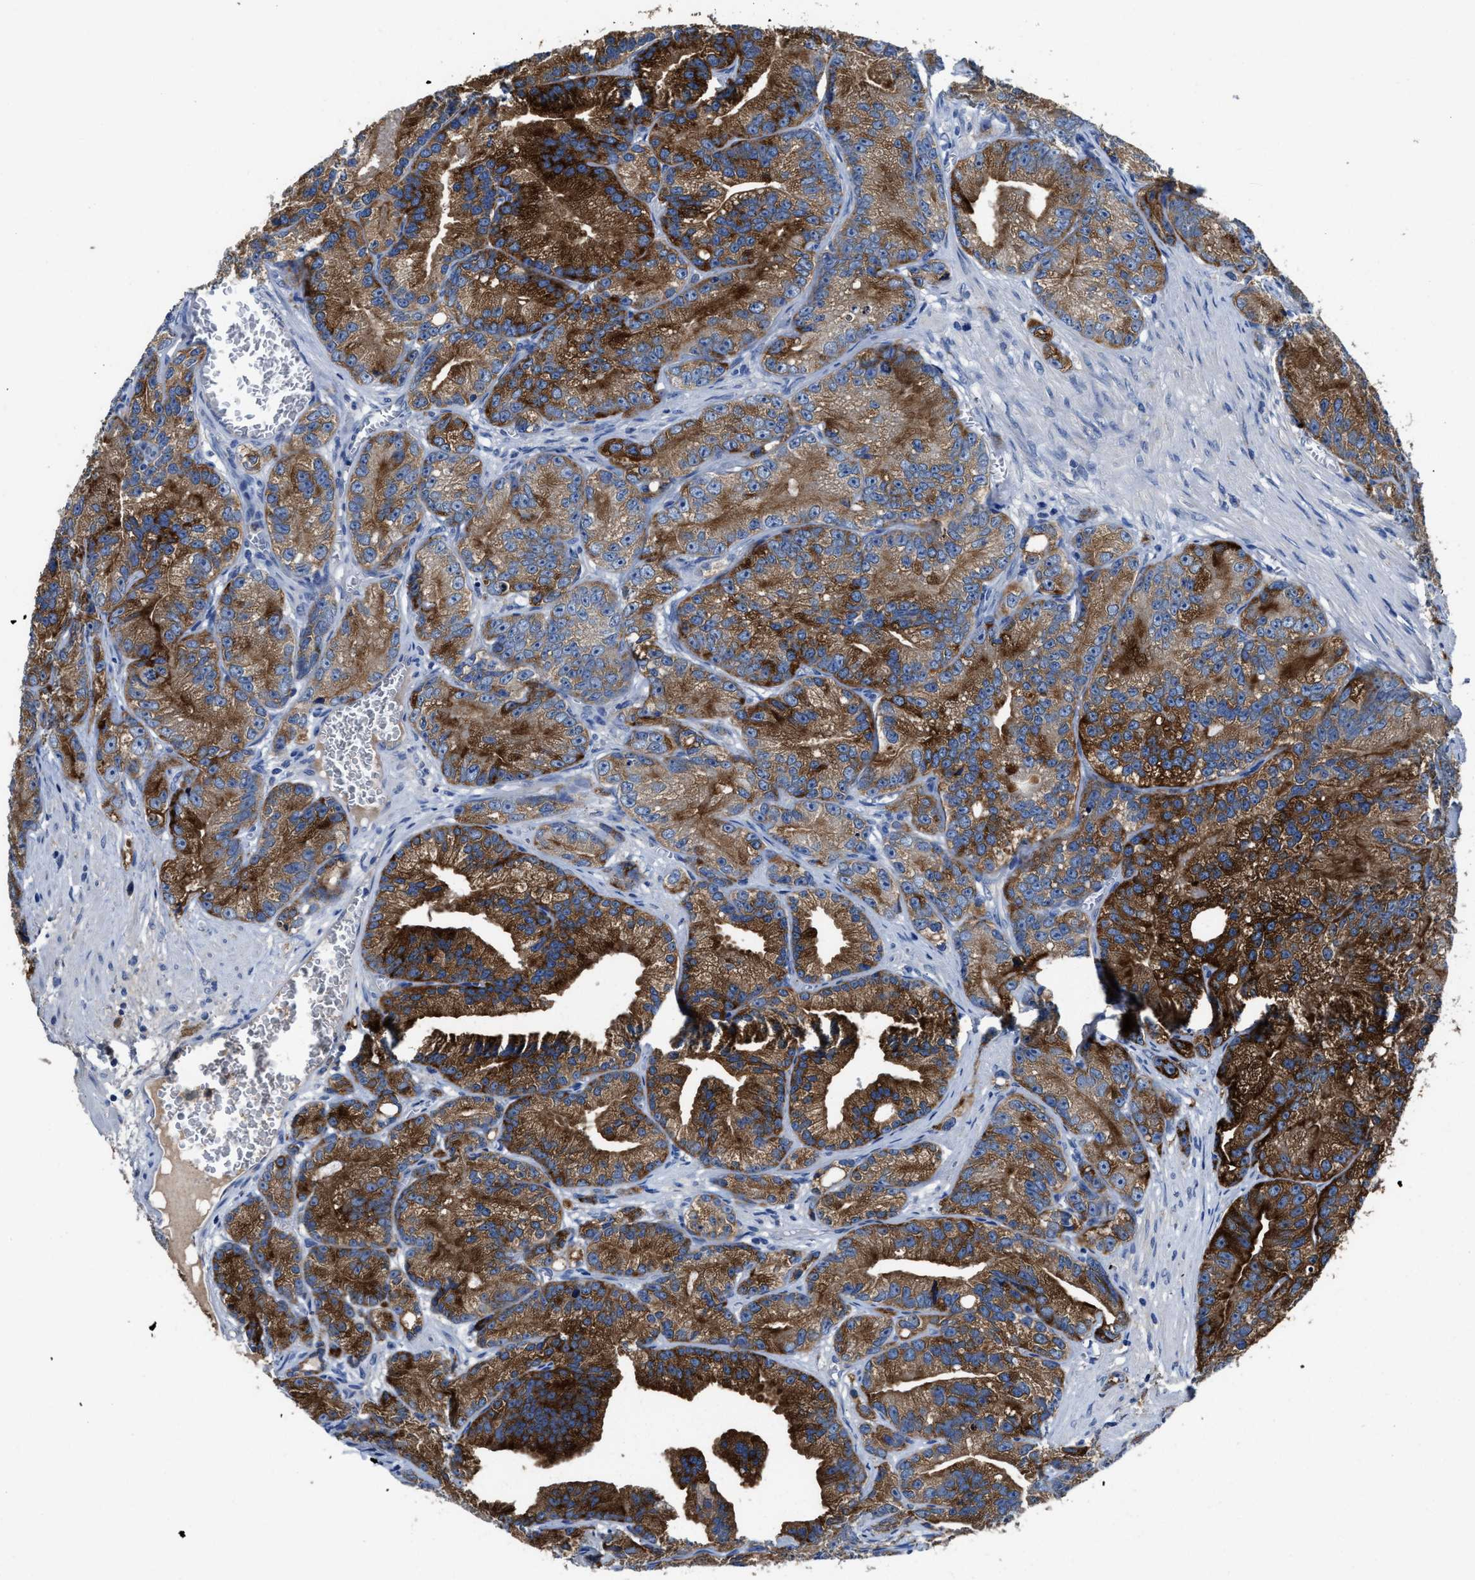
{"staining": {"intensity": "strong", "quantity": ">75%", "location": "cytoplasmic/membranous"}, "tissue": "prostate cancer", "cell_type": "Tumor cells", "image_type": "cancer", "snomed": [{"axis": "morphology", "description": "Adenocarcinoma, Low grade"}, {"axis": "topography", "description": "Prostate"}], "caption": "This is a photomicrograph of immunohistochemistry staining of prostate cancer (adenocarcinoma (low-grade)), which shows strong positivity in the cytoplasmic/membranous of tumor cells.", "gene": "UBR4", "patient": {"sex": "male", "age": 89}}